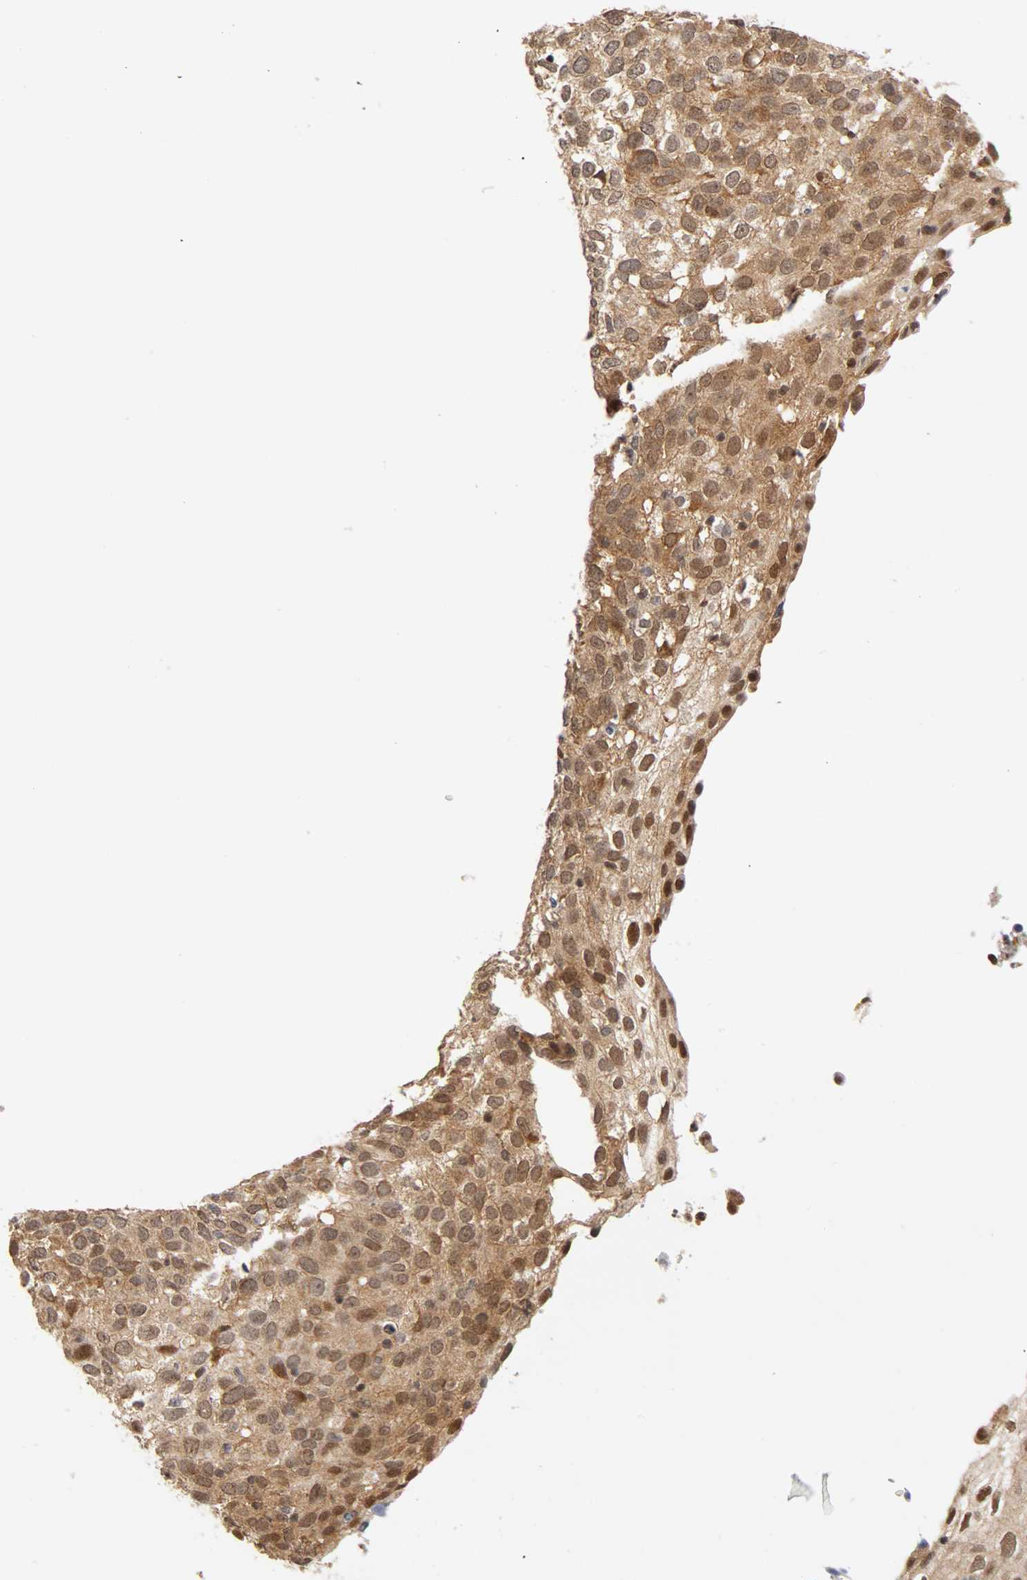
{"staining": {"intensity": "moderate", "quantity": ">75%", "location": "cytoplasmic/membranous,nuclear"}, "tissue": "skin cancer", "cell_type": "Tumor cells", "image_type": "cancer", "snomed": [{"axis": "morphology", "description": "Squamous cell carcinoma, NOS"}, {"axis": "topography", "description": "Skin"}], "caption": "Immunohistochemical staining of squamous cell carcinoma (skin) exhibits moderate cytoplasmic/membranous and nuclear protein staining in about >75% of tumor cells. Using DAB (brown) and hematoxylin (blue) stains, captured at high magnification using brightfield microscopy.", "gene": "UBE2M", "patient": {"sex": "male", "age": 87}}